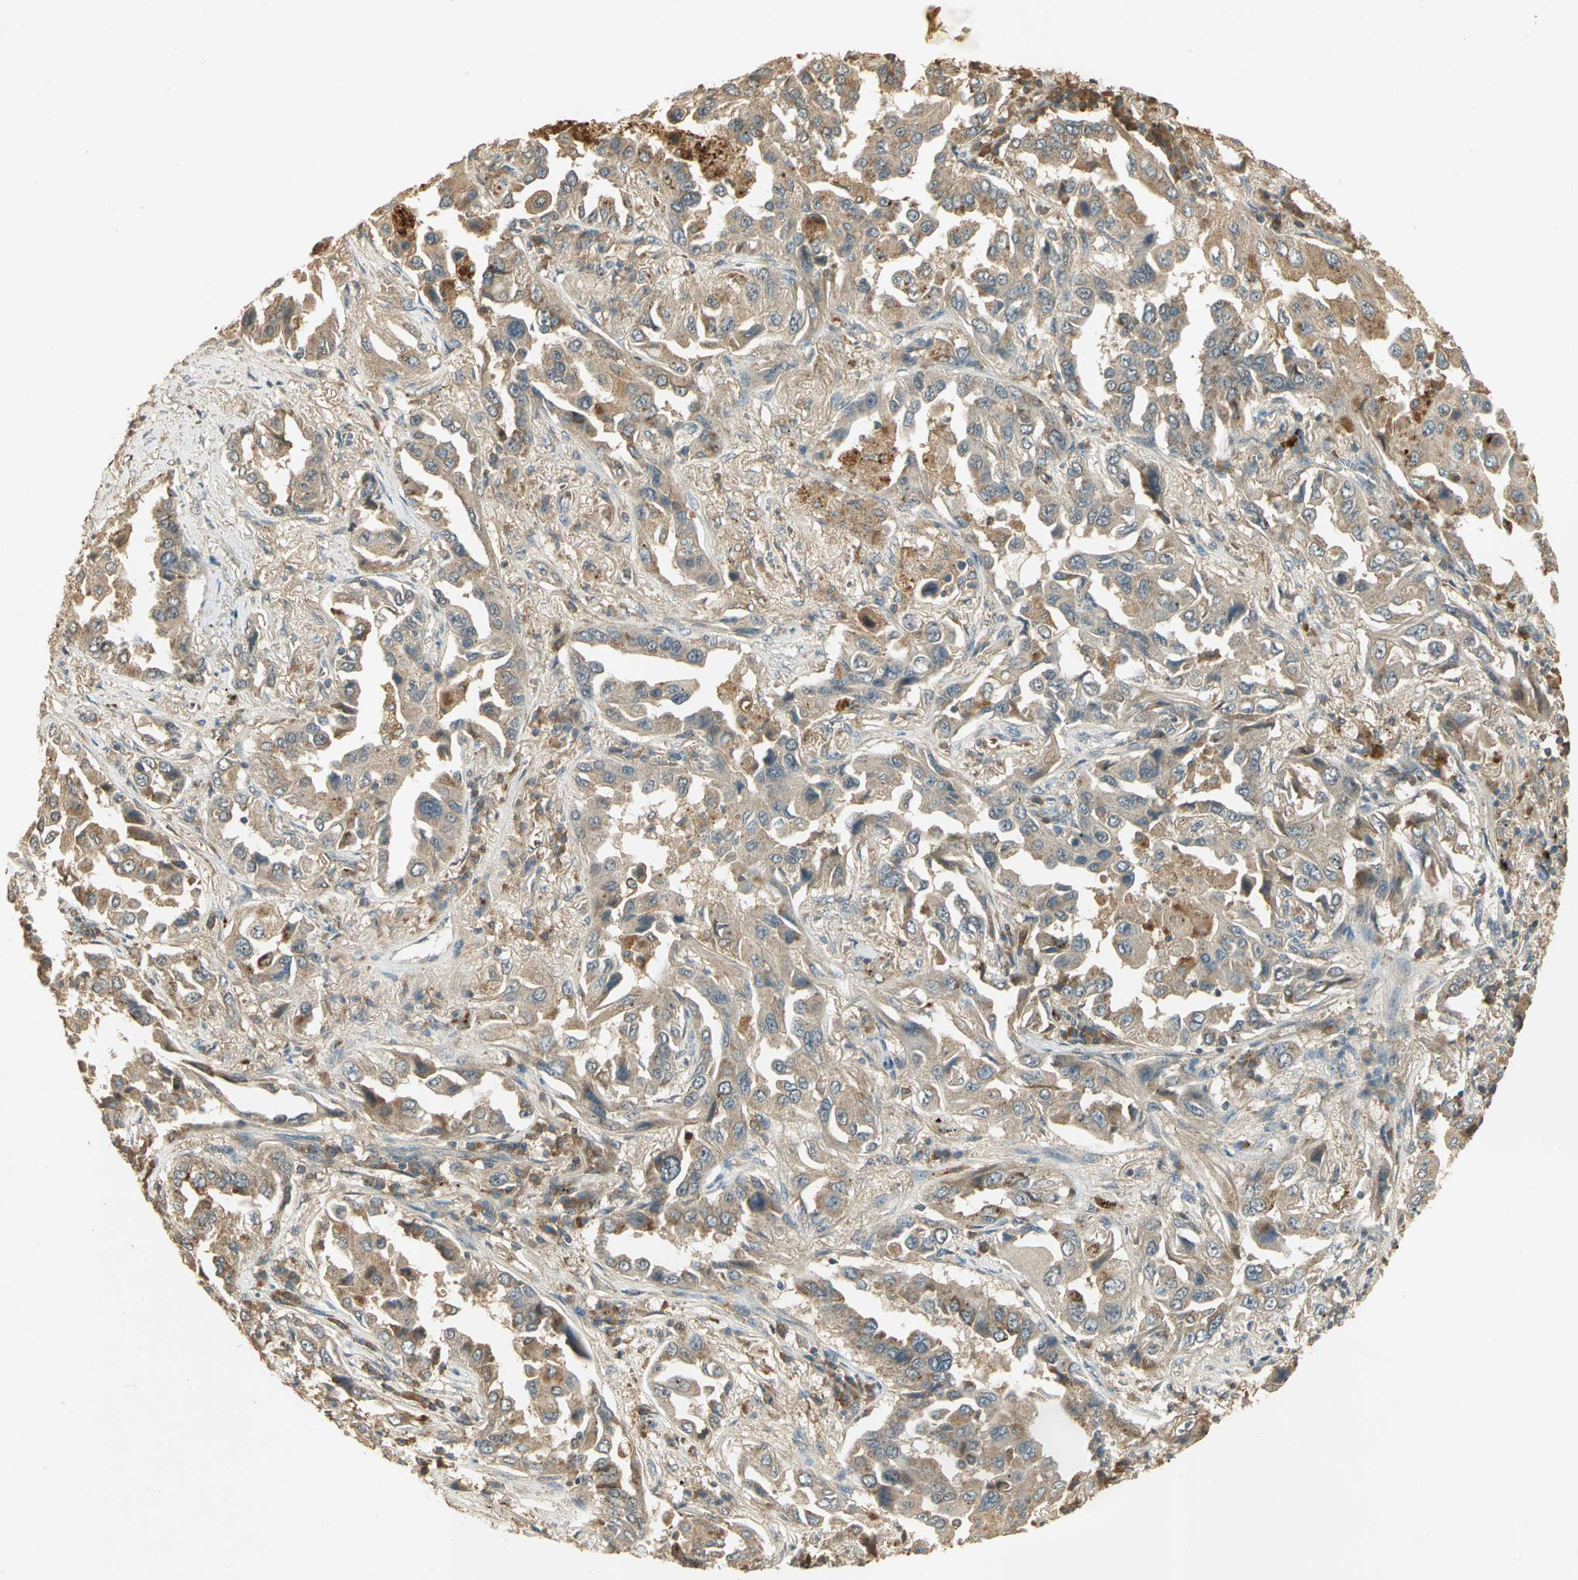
{"staining": {"intensity": "weak", "quantity": ">75%", "location": "cytoplasmic/membranous"}, "tissue": "lung cancer", "cell_type": "Tumor cells", "image_type": "cancer", "snomed": [{"axis": "morphology", "description": "Adenocarcinoma, NOS"}, {"axis": "topography", "description": "Lung"}], "caption": "Immunohistochemistry (IHC) photomicrograph of neoplastic tissue: human lung cancer (adenocarcinoma) stained using IHC reveals low levels of weak protein expression localized specifically in the cytoplasmic/membranous of tumor cells, appearing as a cytoplasmic/membranous brown color.", "gene": "KEAP1", "patient": {"sex": "female", "age": 65}}